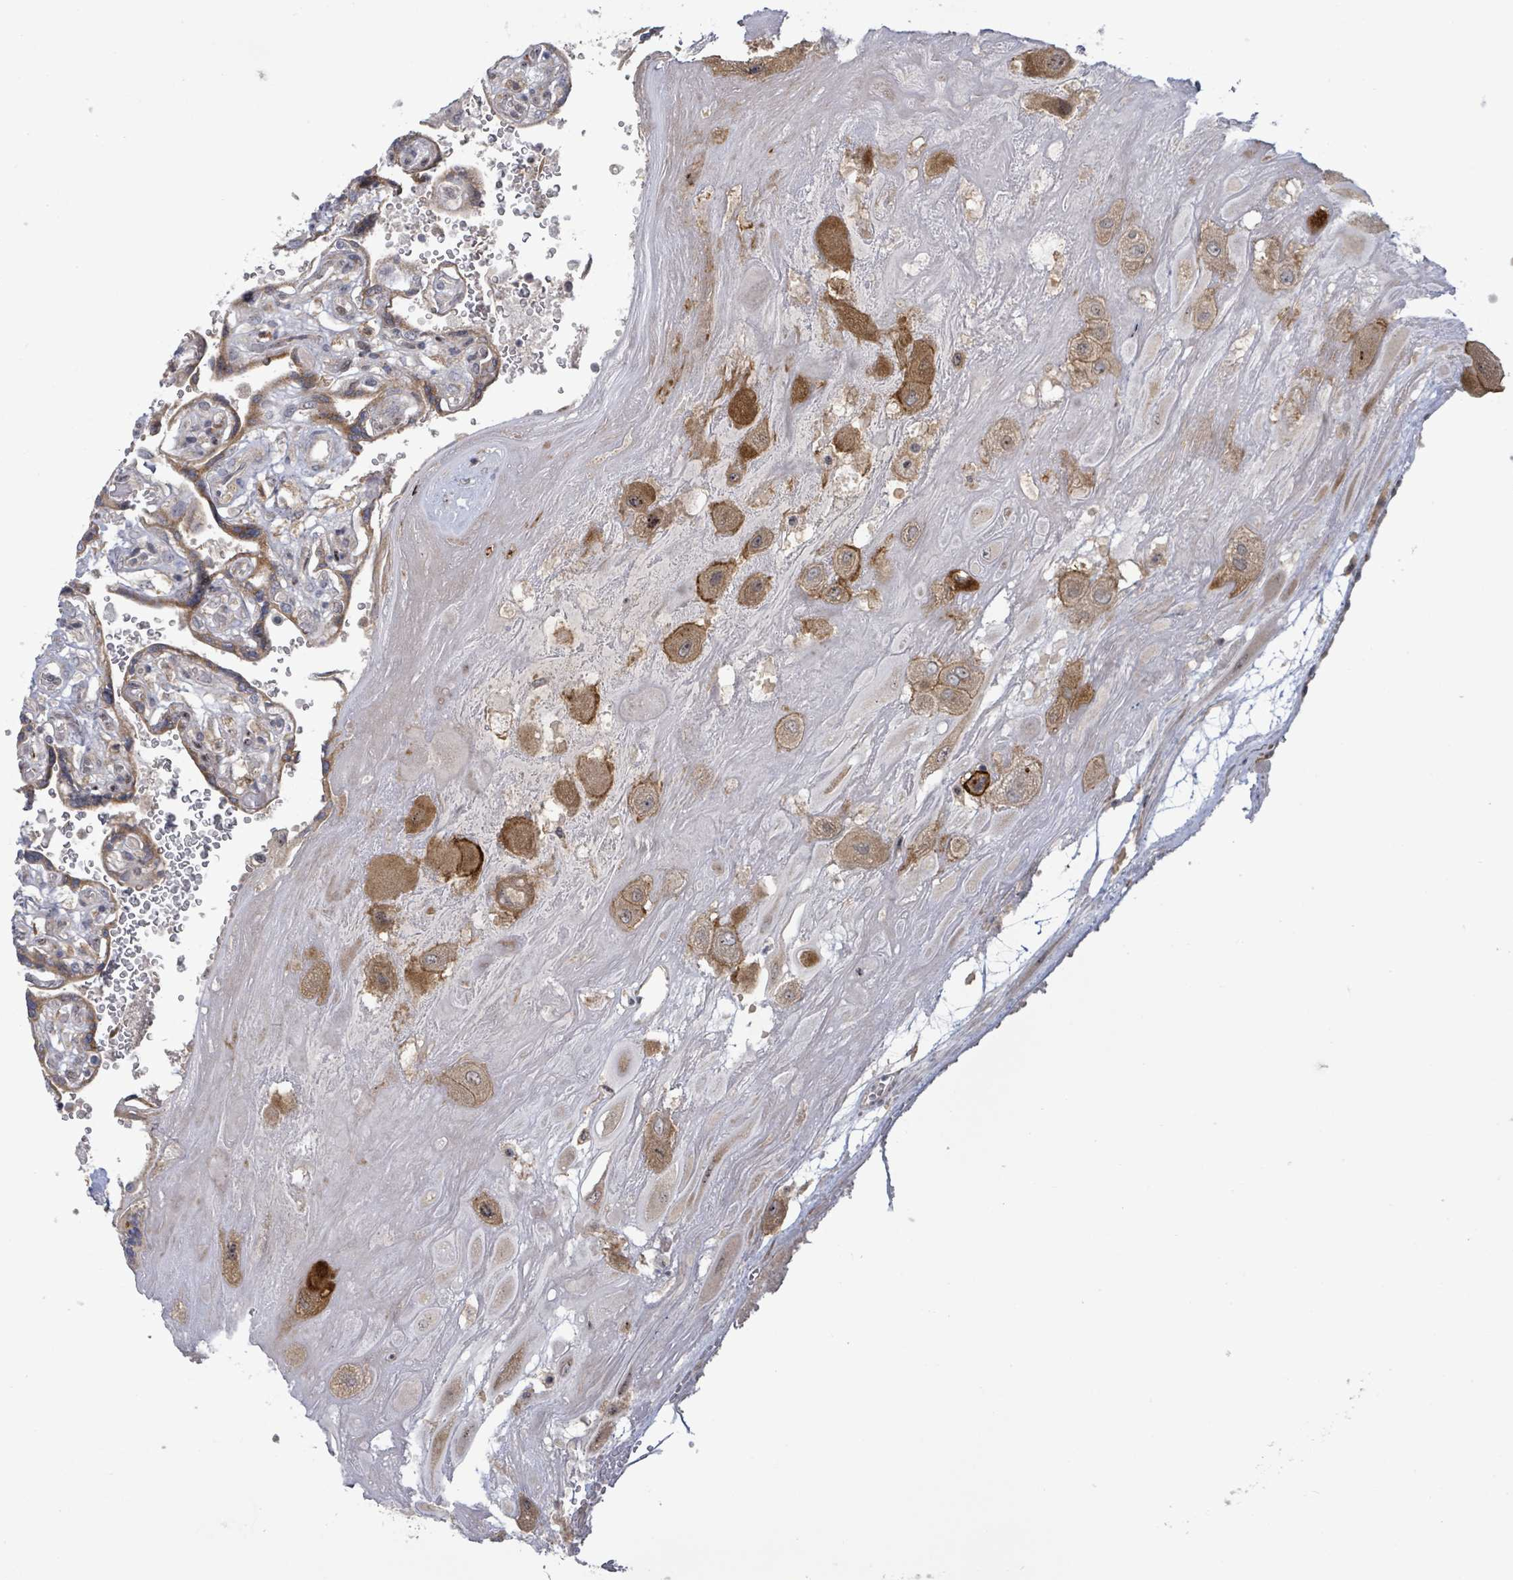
{"staining": {"intensity": "moderate", "quantity": ">75%", "location": "cytoplasmic/membranous"}, "tissue": "placenta", "cell_type": "Decidual cells", "image_type": "normal", "snomed": [{"axis": "morphology", "description": "Normal tissue, NOS"}, {"axis": "topography", "description": "Placenta"}], "caption": "This is a photomicrograph of immunohistochemistry (IHC) staining of benign placenta, which shows moderate staining in the cytoplasmic/membranous of decidual cells.", "gene": "SLIT3", "patient": {"sex": "female", "age": 32}}